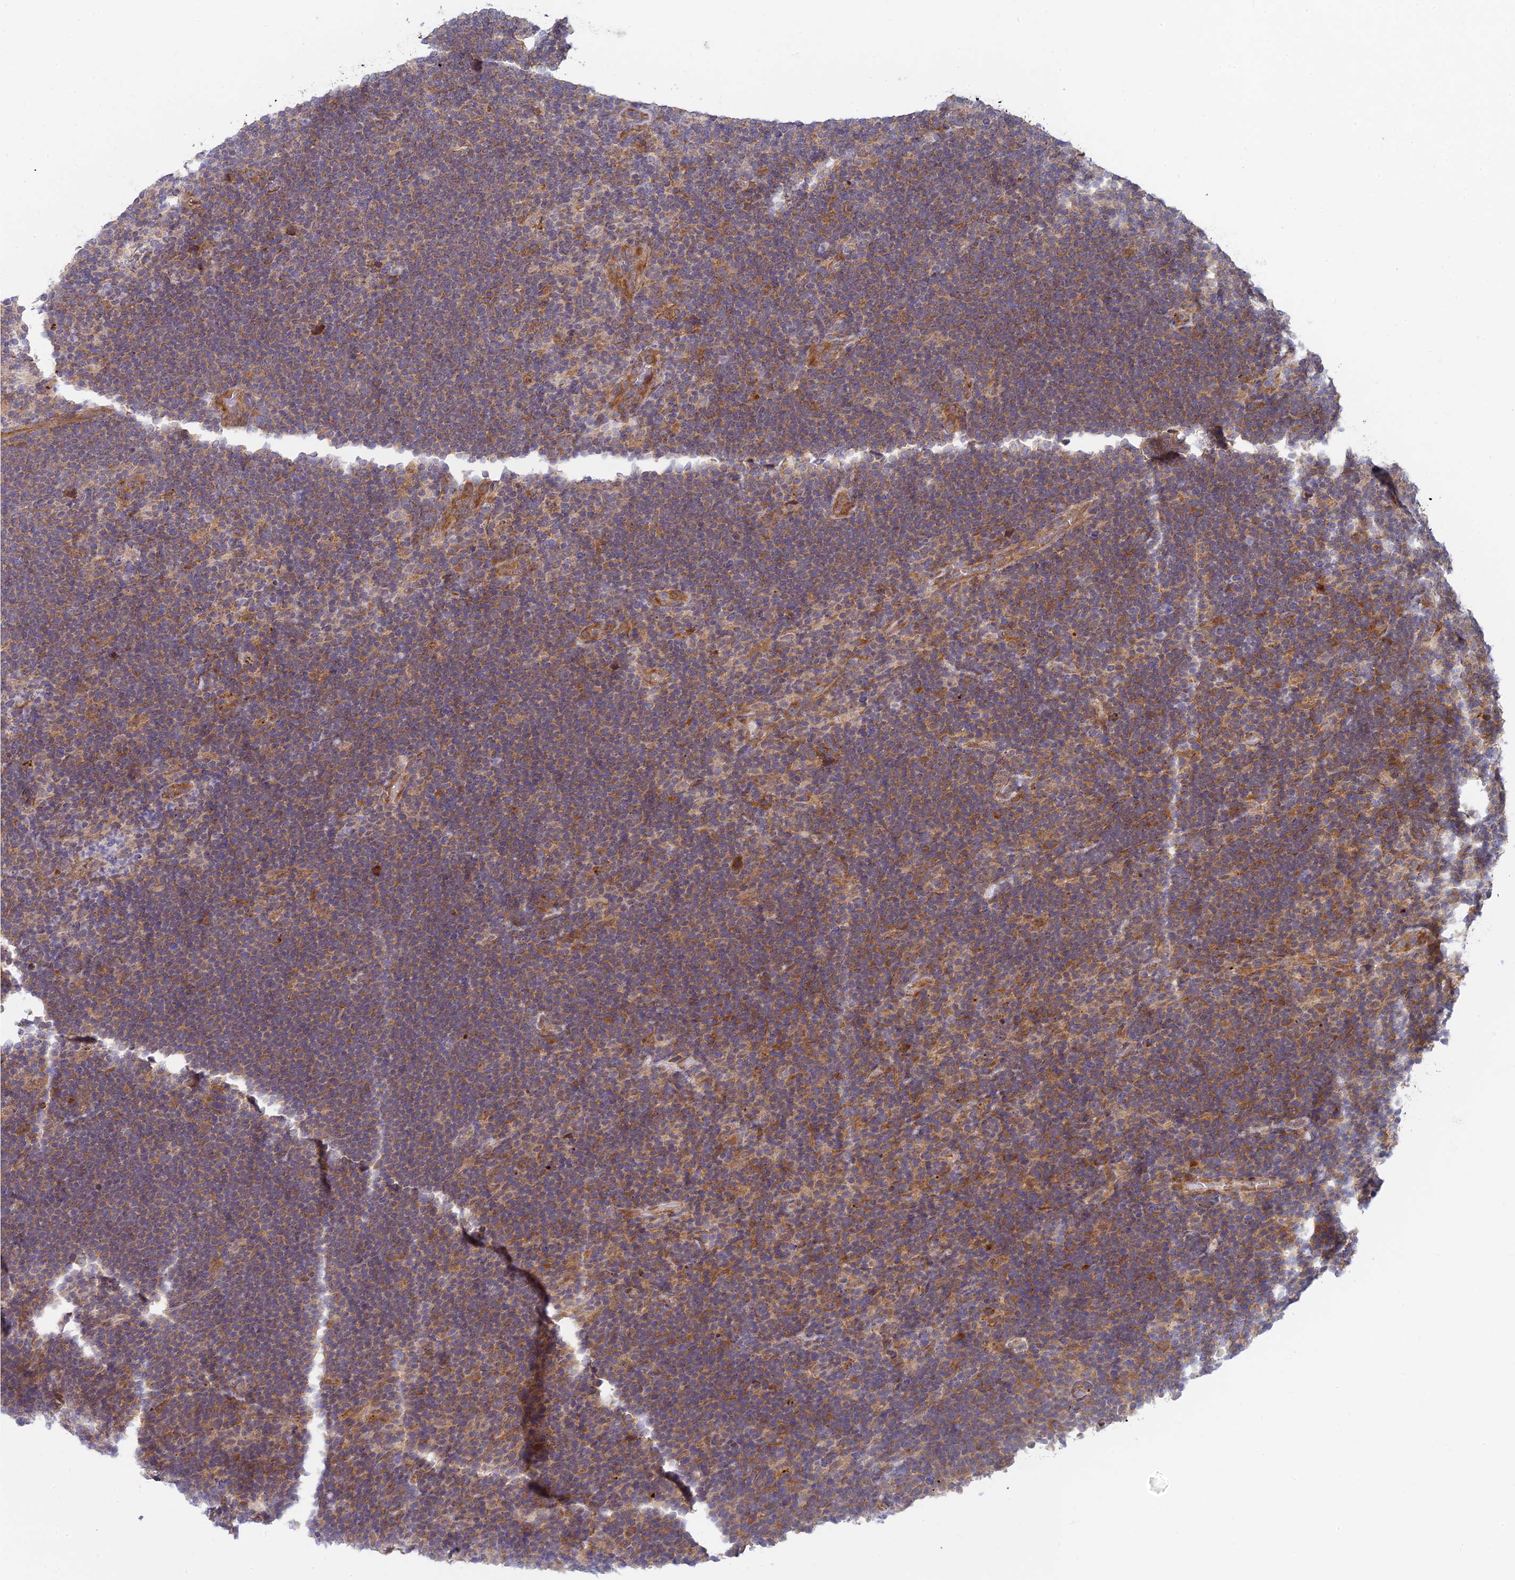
{"staining": {"intensity": "moderate", "quantity": ">75%", "location": "cytoplasmic/membranous"}, "tissue": "lymphoma", "cell_type": "Tumor cells", "image_type": "cancer", "snomed": [{"axis": "morphology", "description": "Hodgkin's disease, NOS"}, {"axis": "topography", "description": "Lymph node"}], "caption": "This is an image of immunohistochemistry staining of lymphoma, which shows moderate staining in the cytoplasmic/membranous of tumor cells.", "gene": "INCA1", "patient": {"sex": "female", "age": 57}}